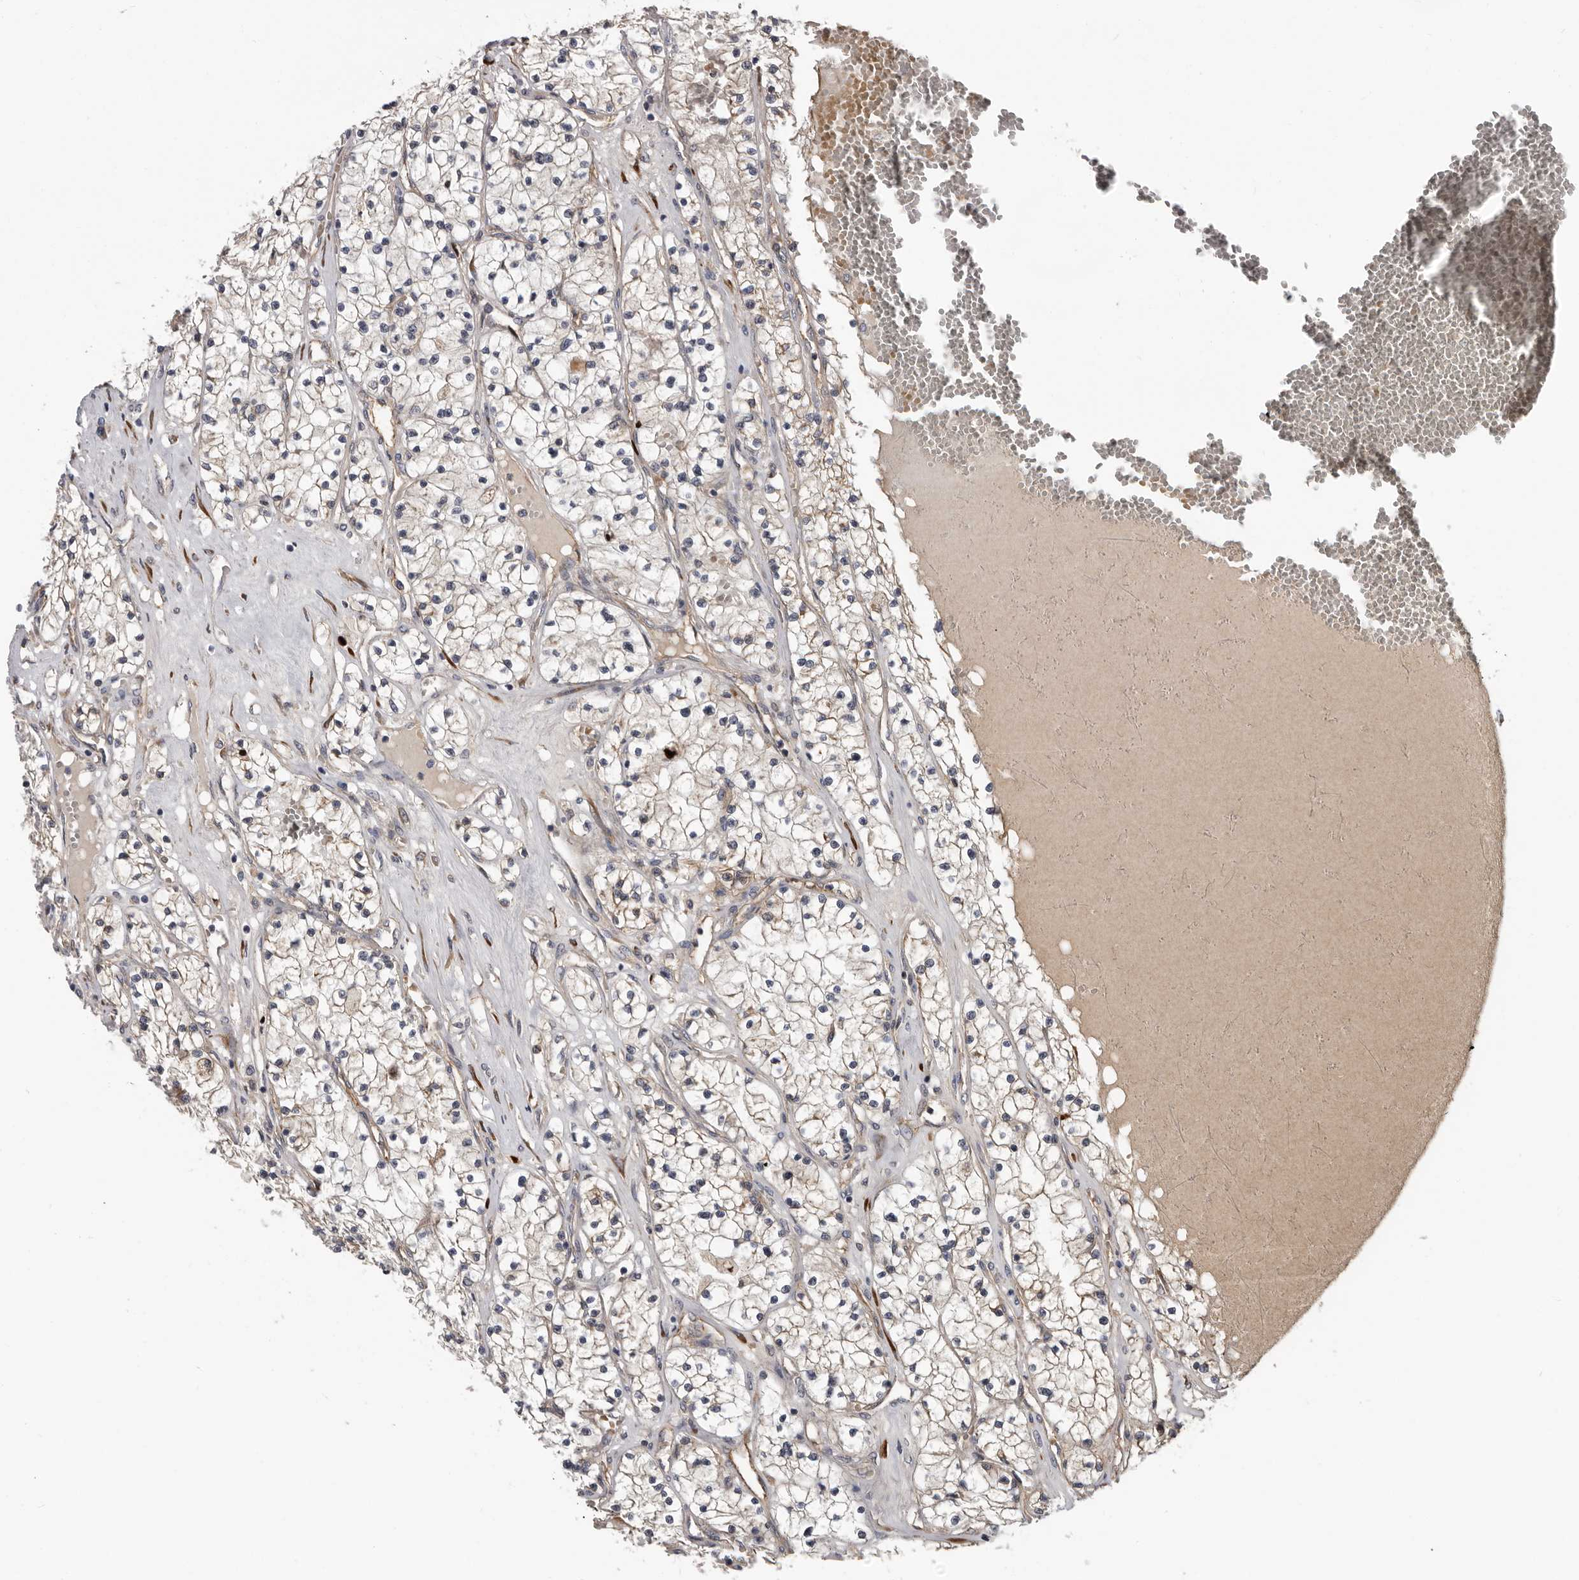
{"staining": {"intensity": "weak", "quantity": ">75%", "location": "cytoplasmic/membranous"}, "tissue": "renal cancer", "cell_type": "Tumor cells", "image_type": "cancer", "snomed": [{"axis": "morphology", "description": "Normal tissue, NOS"}, {"axis": "morphology", "description": "Adenocarcinoma, NOS"}, {"axis": "topography", "description": "Kidney"}], "caption": "Immunohistochemistry of adenocarcinoma (renal) reveals low levels of weak cytoplasmic/membranous staining in about >75% of tumor cells.", "gene": "MTF1", "patient": {"sex": "male", "age": 68}}